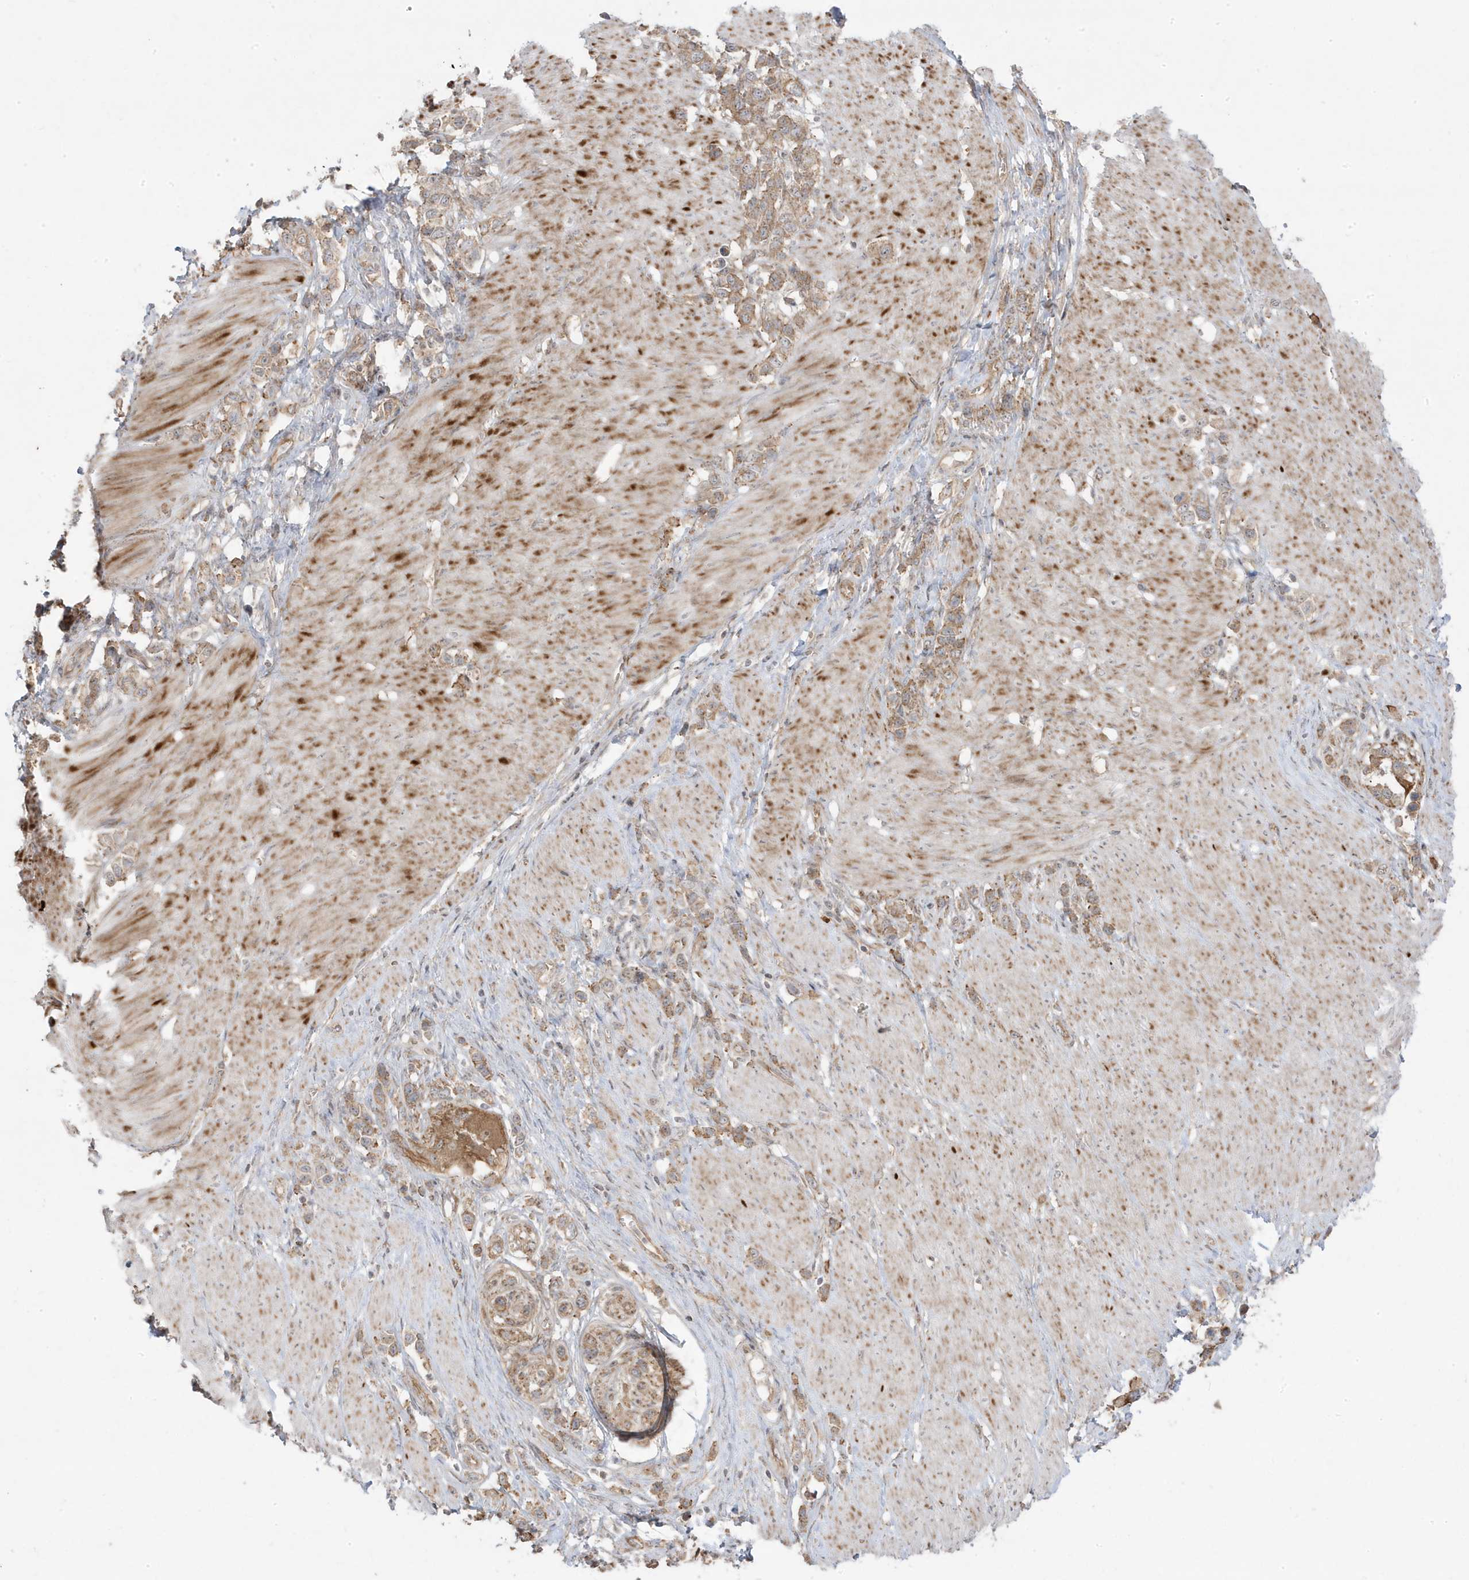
{"staining": {"intensity": "moderate", "quantity": ">75%", "location": "cytoplasmic/membranous"}, "tissue": "stomach cancer", "cell_type": "Tumor cells", "image_type": "cancer", "snomed": [{"axis": "morphology", "description": "Normal tissue, NOS"}, {"axis": "morphology", "description": "Adenocarcinoma, NOS"}, {"axis": "topography", "description": "Stomach, upper"}, {"axis": "topography", "description": "Stomach"}], "caption": "Protein staining of stomach adenocarcinoma tissue demonstrates moderate cytoplasmic/membranous positivity in about >75% of tumor cells.", "gene": "DNAJC12", "patient": {"sex": "female", "age": 65}}